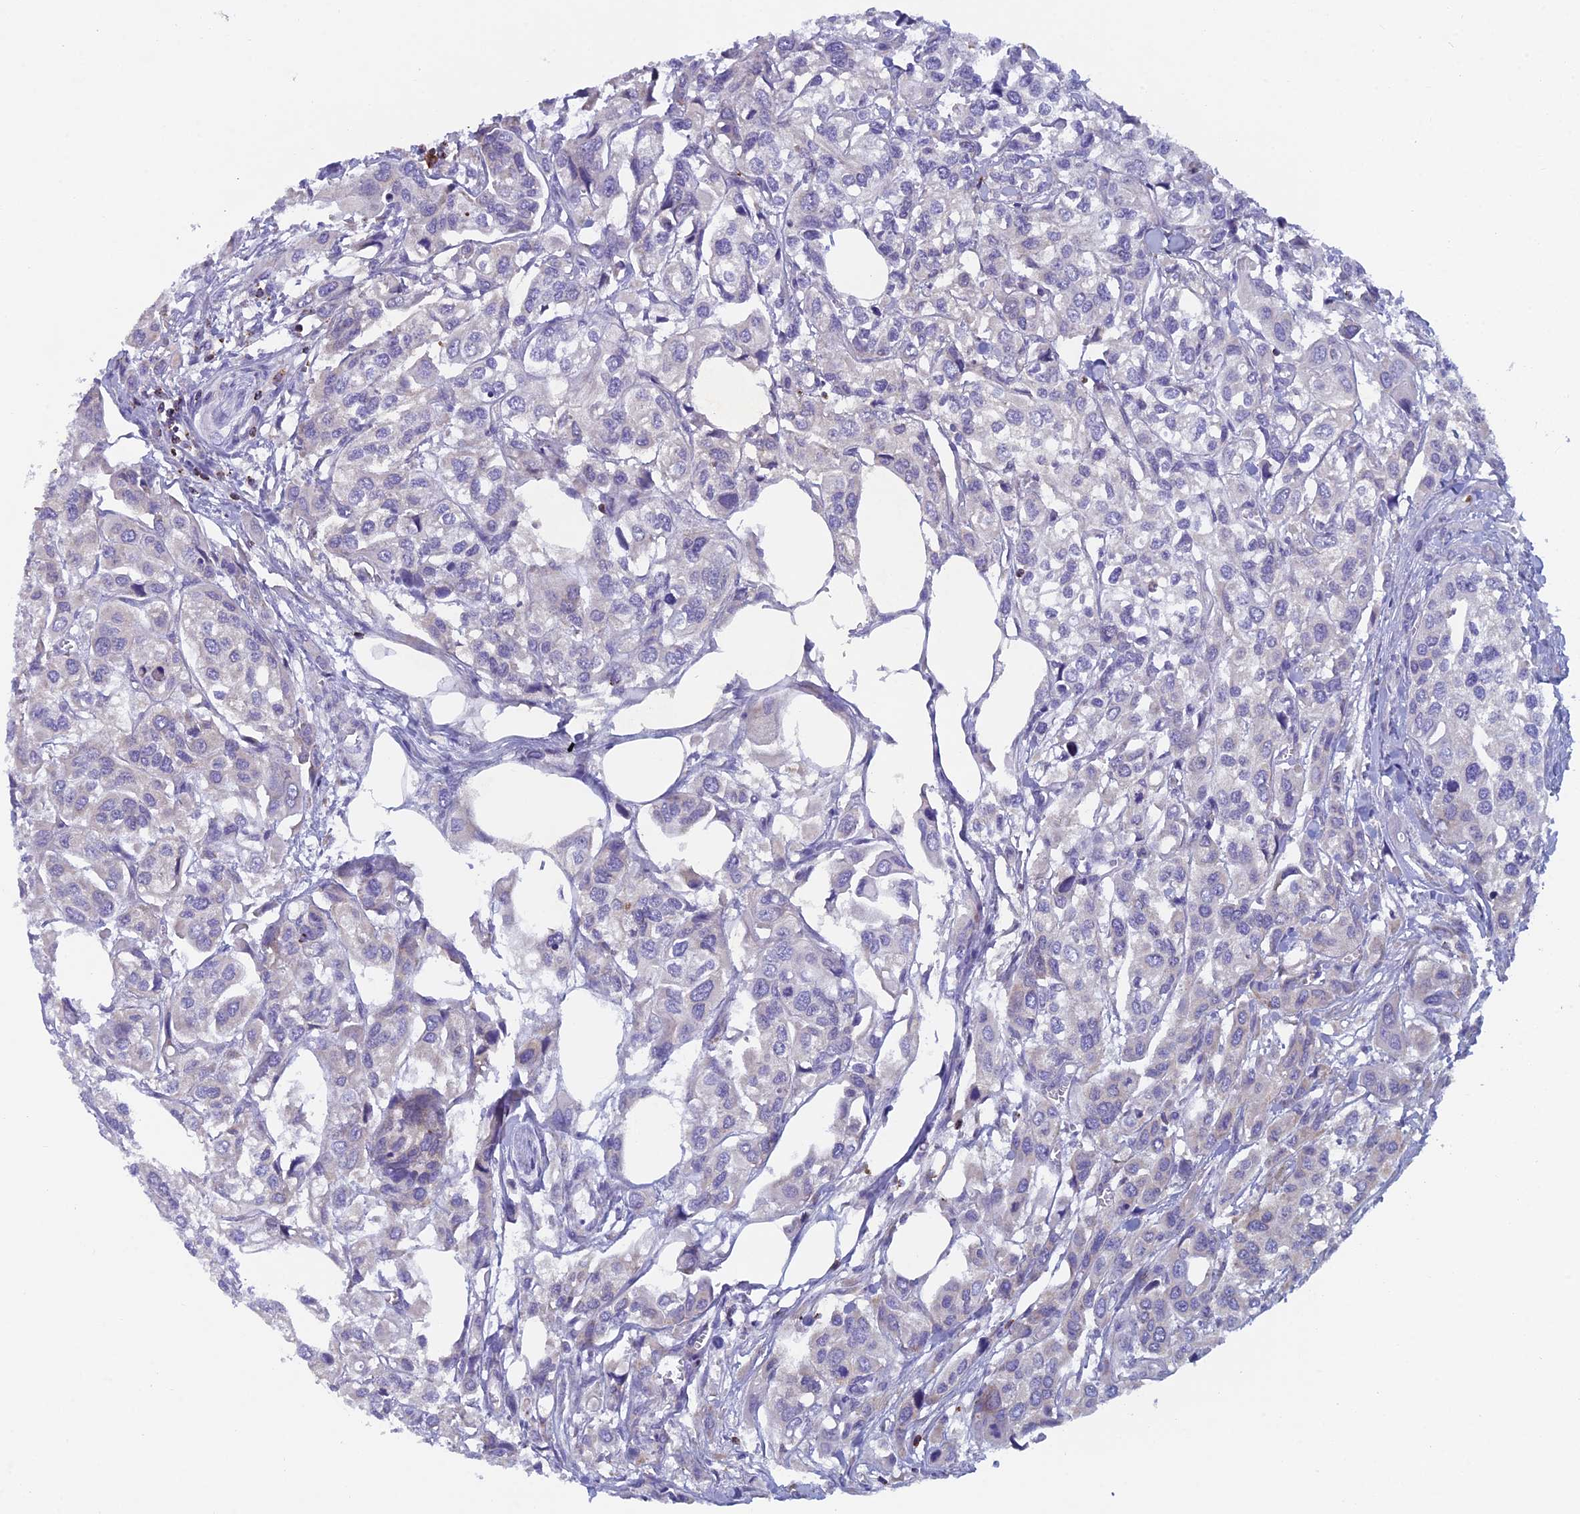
{"staining": {"intensity": "negative", "quantity": "none", "location": "none"}, "tissue": "urothelial cancer", "cell_type": "Tumor cells", "image_type": "cancer", "snomed": [{"axis": "morphology", "description": "Urothelial carcinoma, High grade"}, {"axis": "topography", "description": "Urinary bladder"}], "caption": "DAB immunohistochemical staining of urothelial cancer displays no significant expression in tumor cells. (DAB (3,3'-diaminobenzidine) immunohistochemistry (IHC) with hematoxylin counter stain).", "gene": "ABI3BP", "patient": {"sex": "male", "age": 67}}